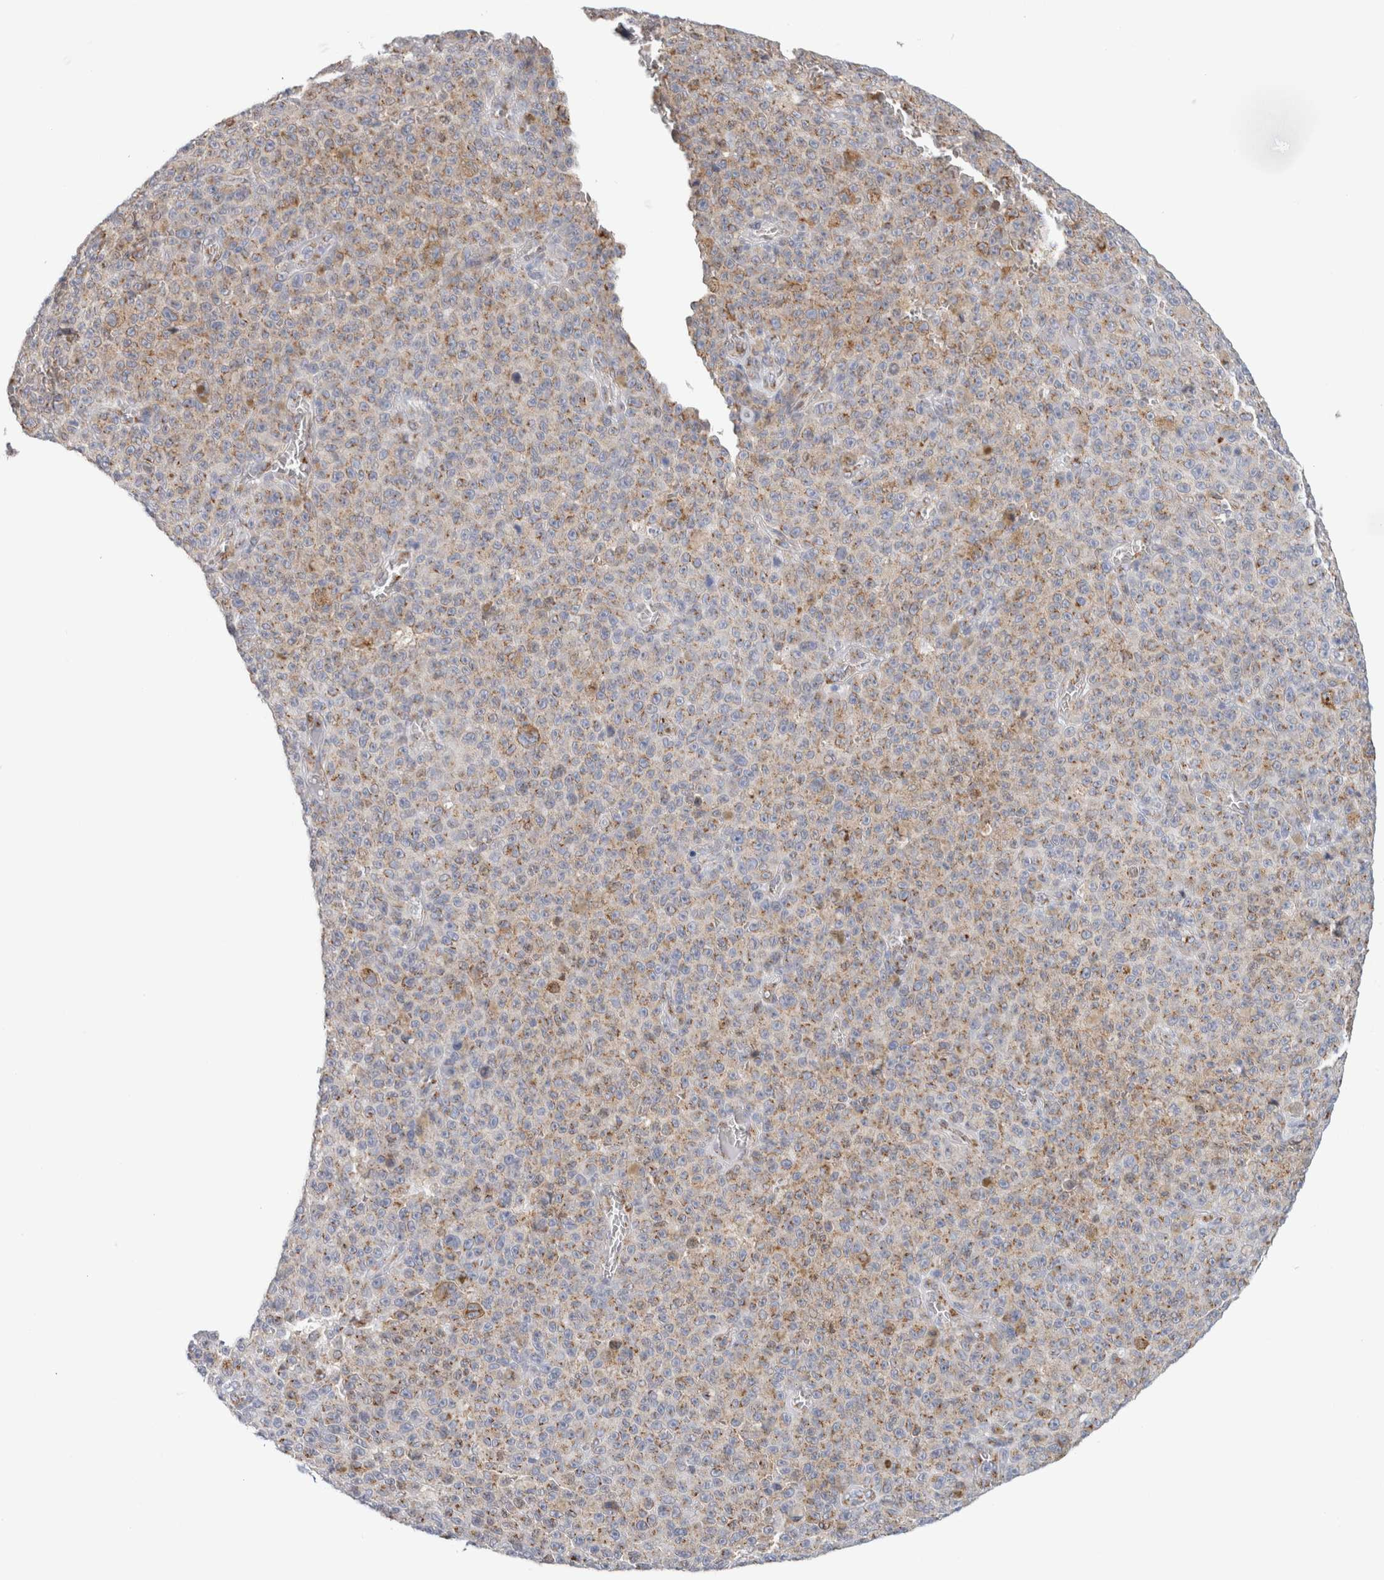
{"staining": {"intensity": "weak", "quantity": ">75%", "location": "cytoplasmic/membranous"}, "tissue": "melanoma", "cell_type": "Tumor cells", "image_type": "cancer", "snomed": [{"axis": "morphology", "description": "Malignant melanoma, NOS"}, {"axis": "topography", "description": "Skin"}], "caption": "Brown immunohistochemical staining in melanoma demonstrates weak cytoplasmic/membranous positivity in approximately >75% of tumor cells. The staining was performed using DAB, with brown indicating positive protein expression. Nuclei are stained blue with hematoxylin.", "gene": "MCFD2", "patient": {"sex": "female", "age": 82}}